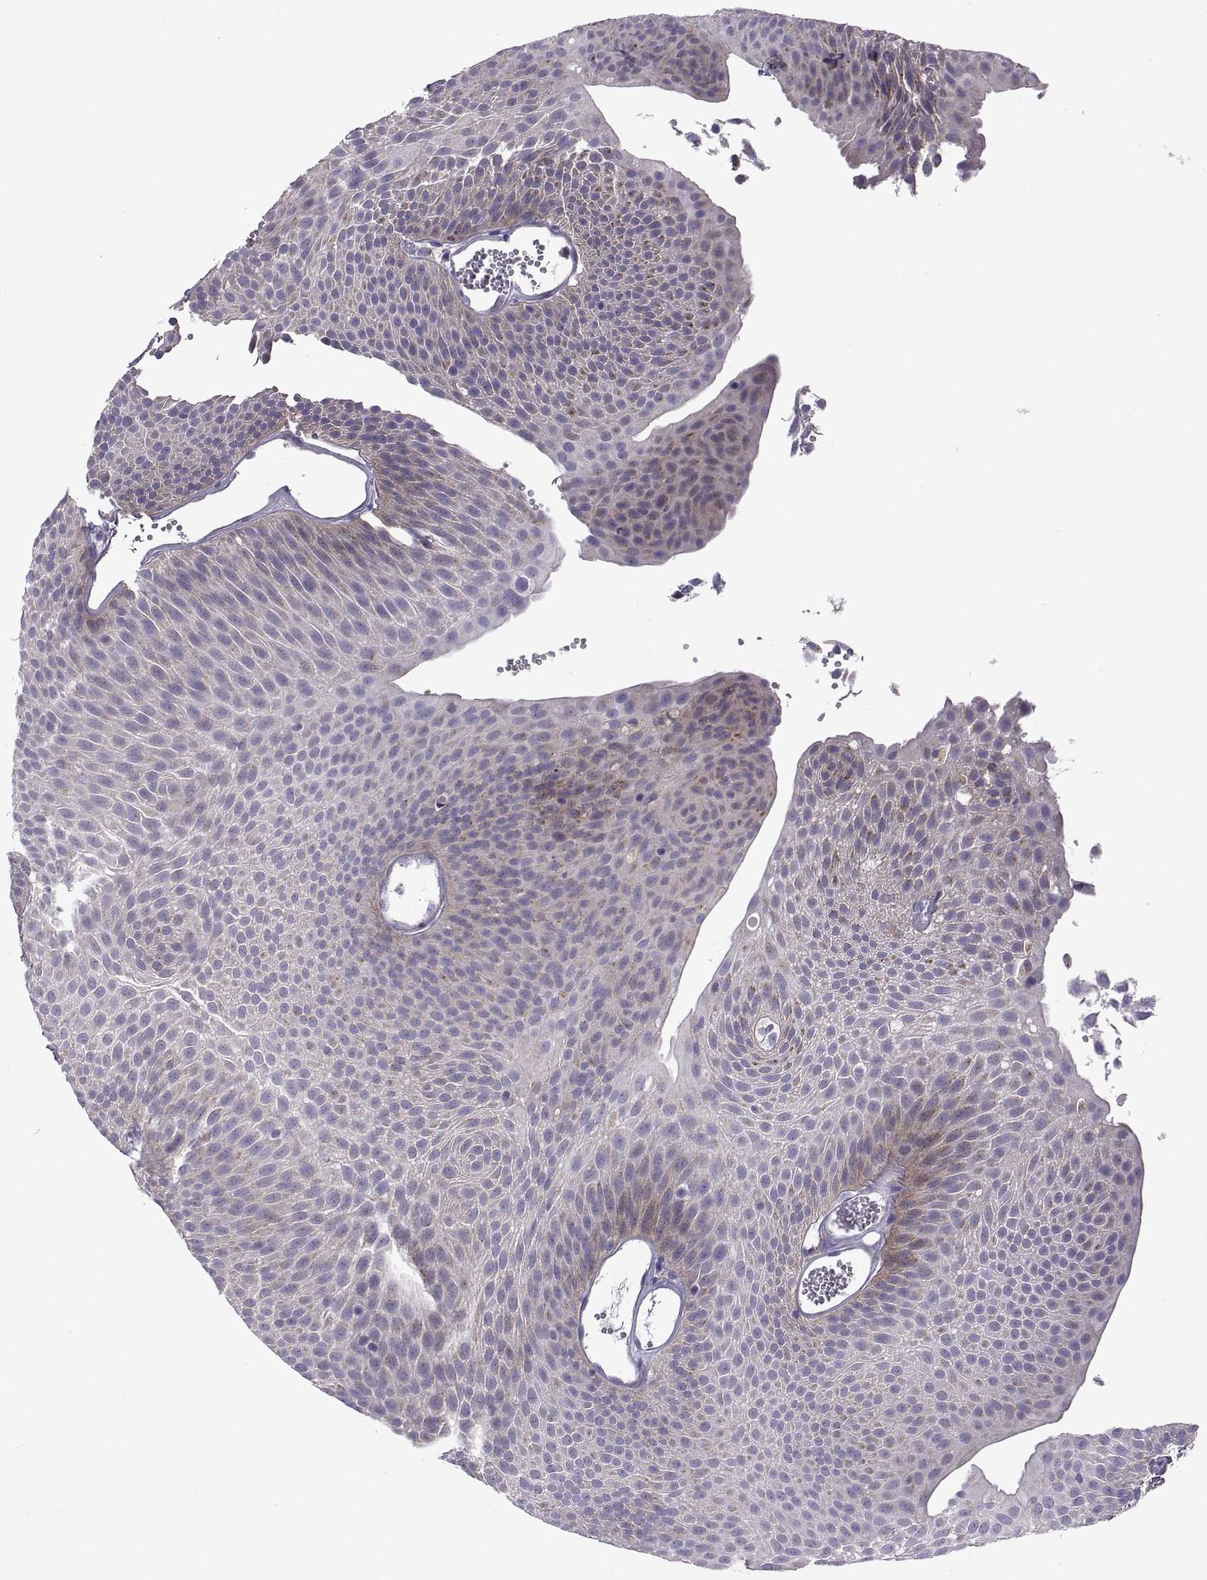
{"staining": {"intensity": "negative", "quantity": "none", "location": "none"}, "tissue": "urothelial cancer", "cell_type": "Tumor cells", "image_type": "cancer", "snomed": [{"axis": "morphology", "description": "Urothelial carcinoma, Low grade"}, {"axis": "topography", "description": "Urinary bladder"}], "caption": "This is an IHC image of human urothelial cancer. There is no staining in tumor cells.", "gene": "ARSL", "patient": {"sex": "male", "age": 52}}